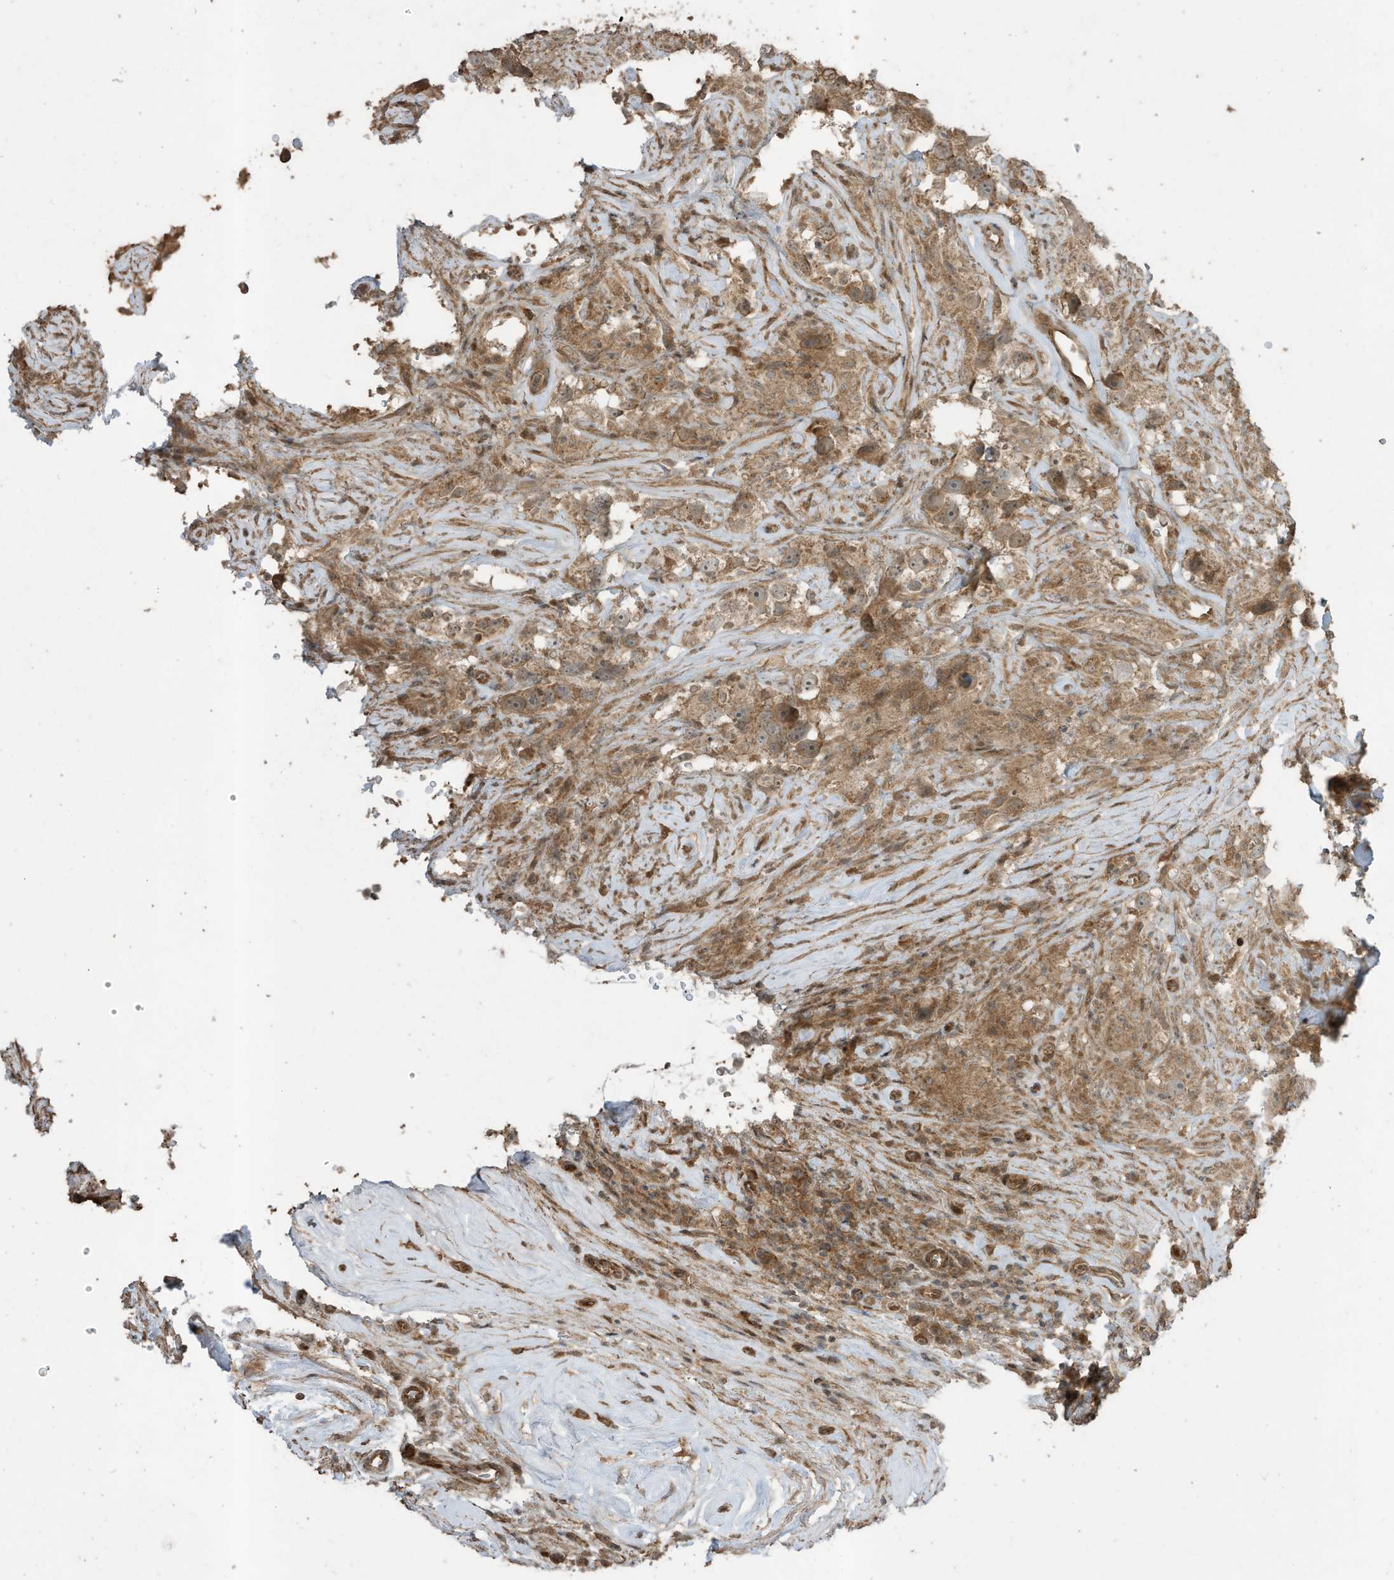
{"staining": {"intensity": "moderate", "quantity": ">75%", "location": "cytoplasmic/membranous"}, "tissue": "testis cancer", "cell_type": "Tumor cells", "image_type": "cancer", "snomed": [{"axis": "morphology", "description": "Seminoma, NOS"}, {"axis": "topography", "description": "Testis"}], "caption": "IHC of testis cancer (seminoma) reveals medium levels of moderate cytoplasmic/membranous staining in approximately >75% of tumor cells. (Brightfield microscopy of DAB IHC at high magnification).", "gene": "ZNF653", "patient": {"sex": "male", "age": 49}}